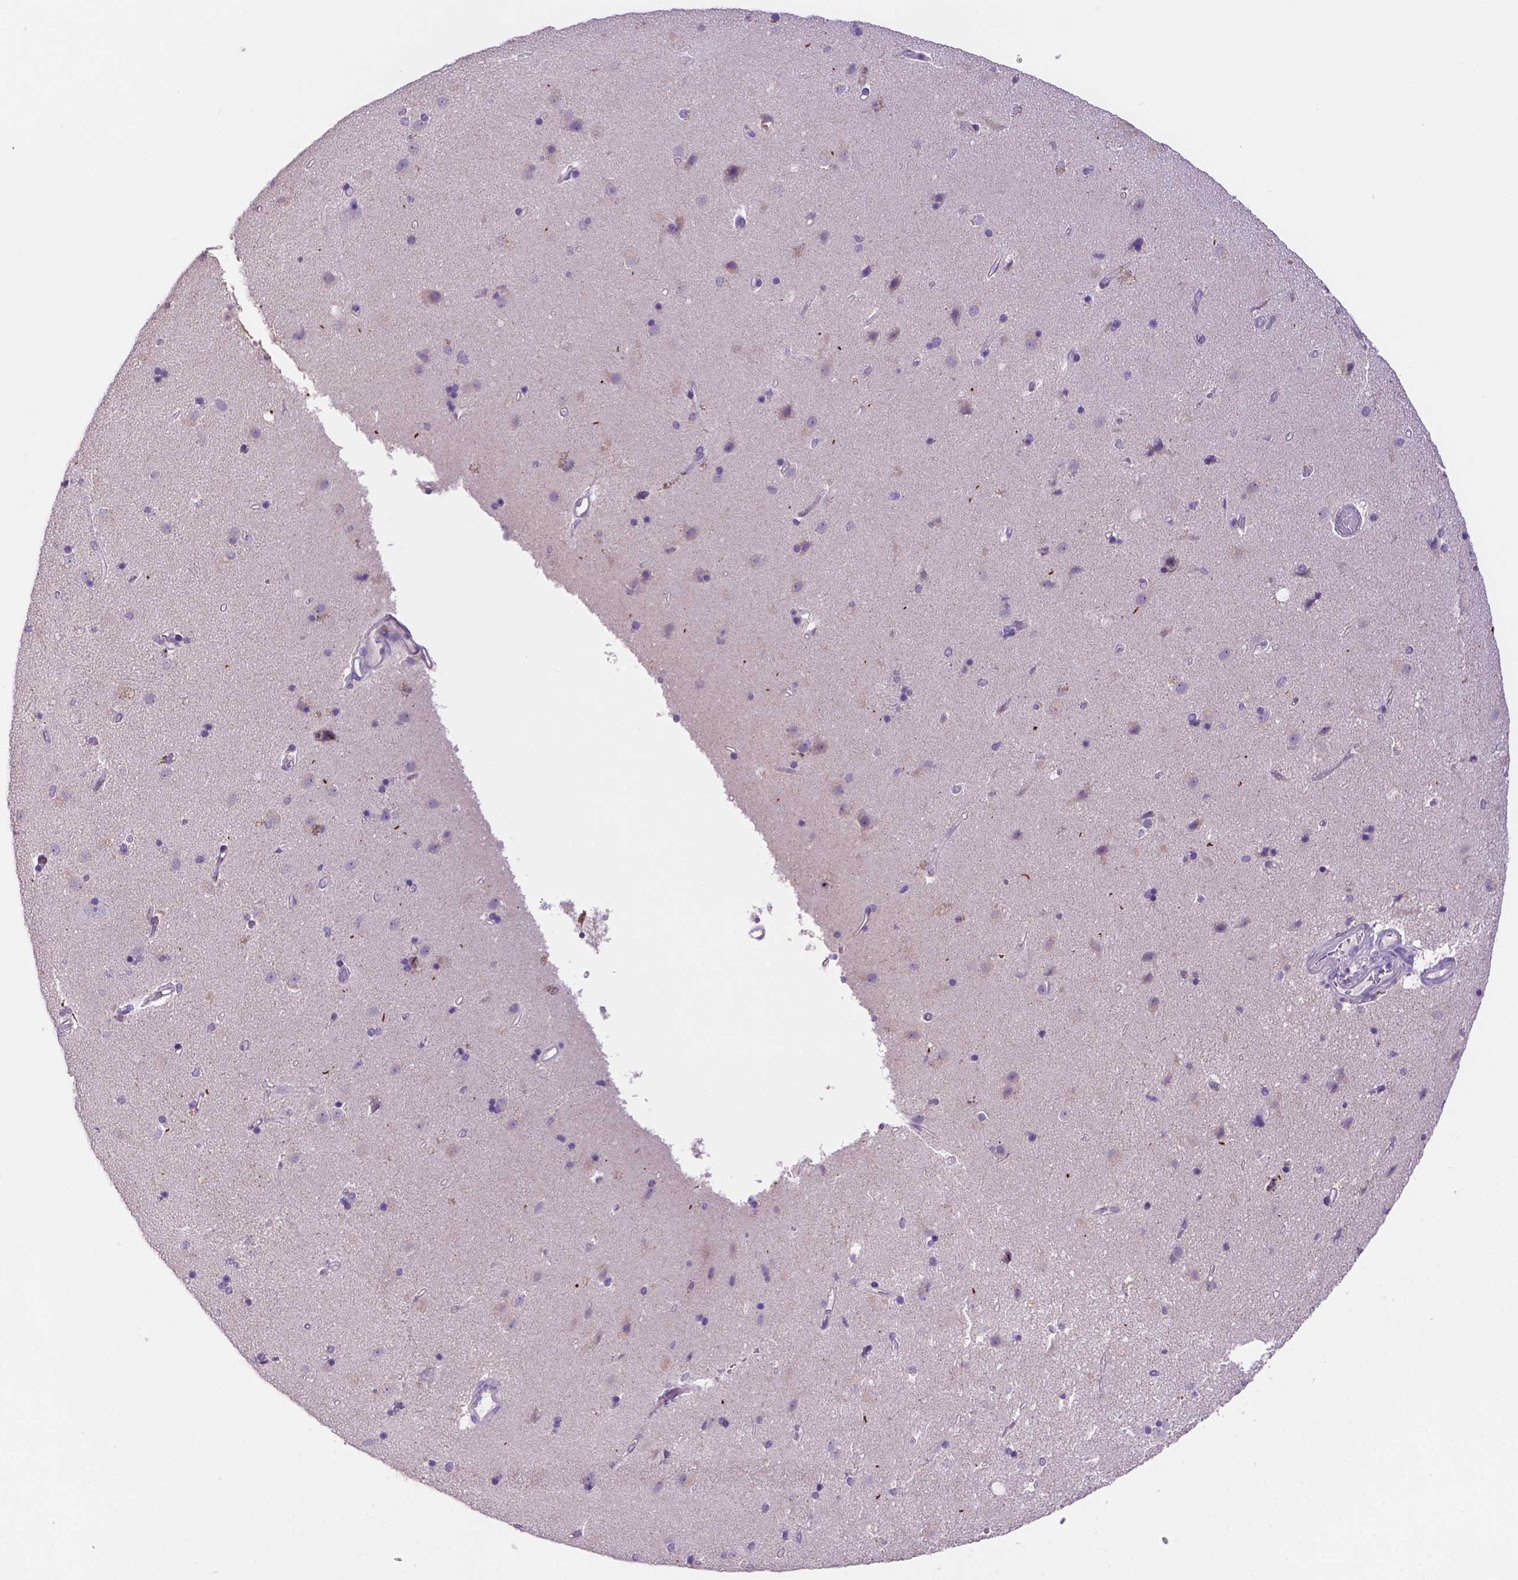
{"staining": {"intensity": "negative", "quantity": "none", "location": "none"}, "tissue": "caudate", "cell_type": "Glial cells", "image_type": "normal", "snomed": [{"axis": "morphology", "description": "Normal tissue, NOS"}, {"axis": "topography", "description": "Lateral ventricle wall"}], "caption": "Immunohistochemistry of normal human caudate demonstrates no staining in glial cells.", "gene": "PRPS2", "patient": {"sex": "female", "age": 71}}